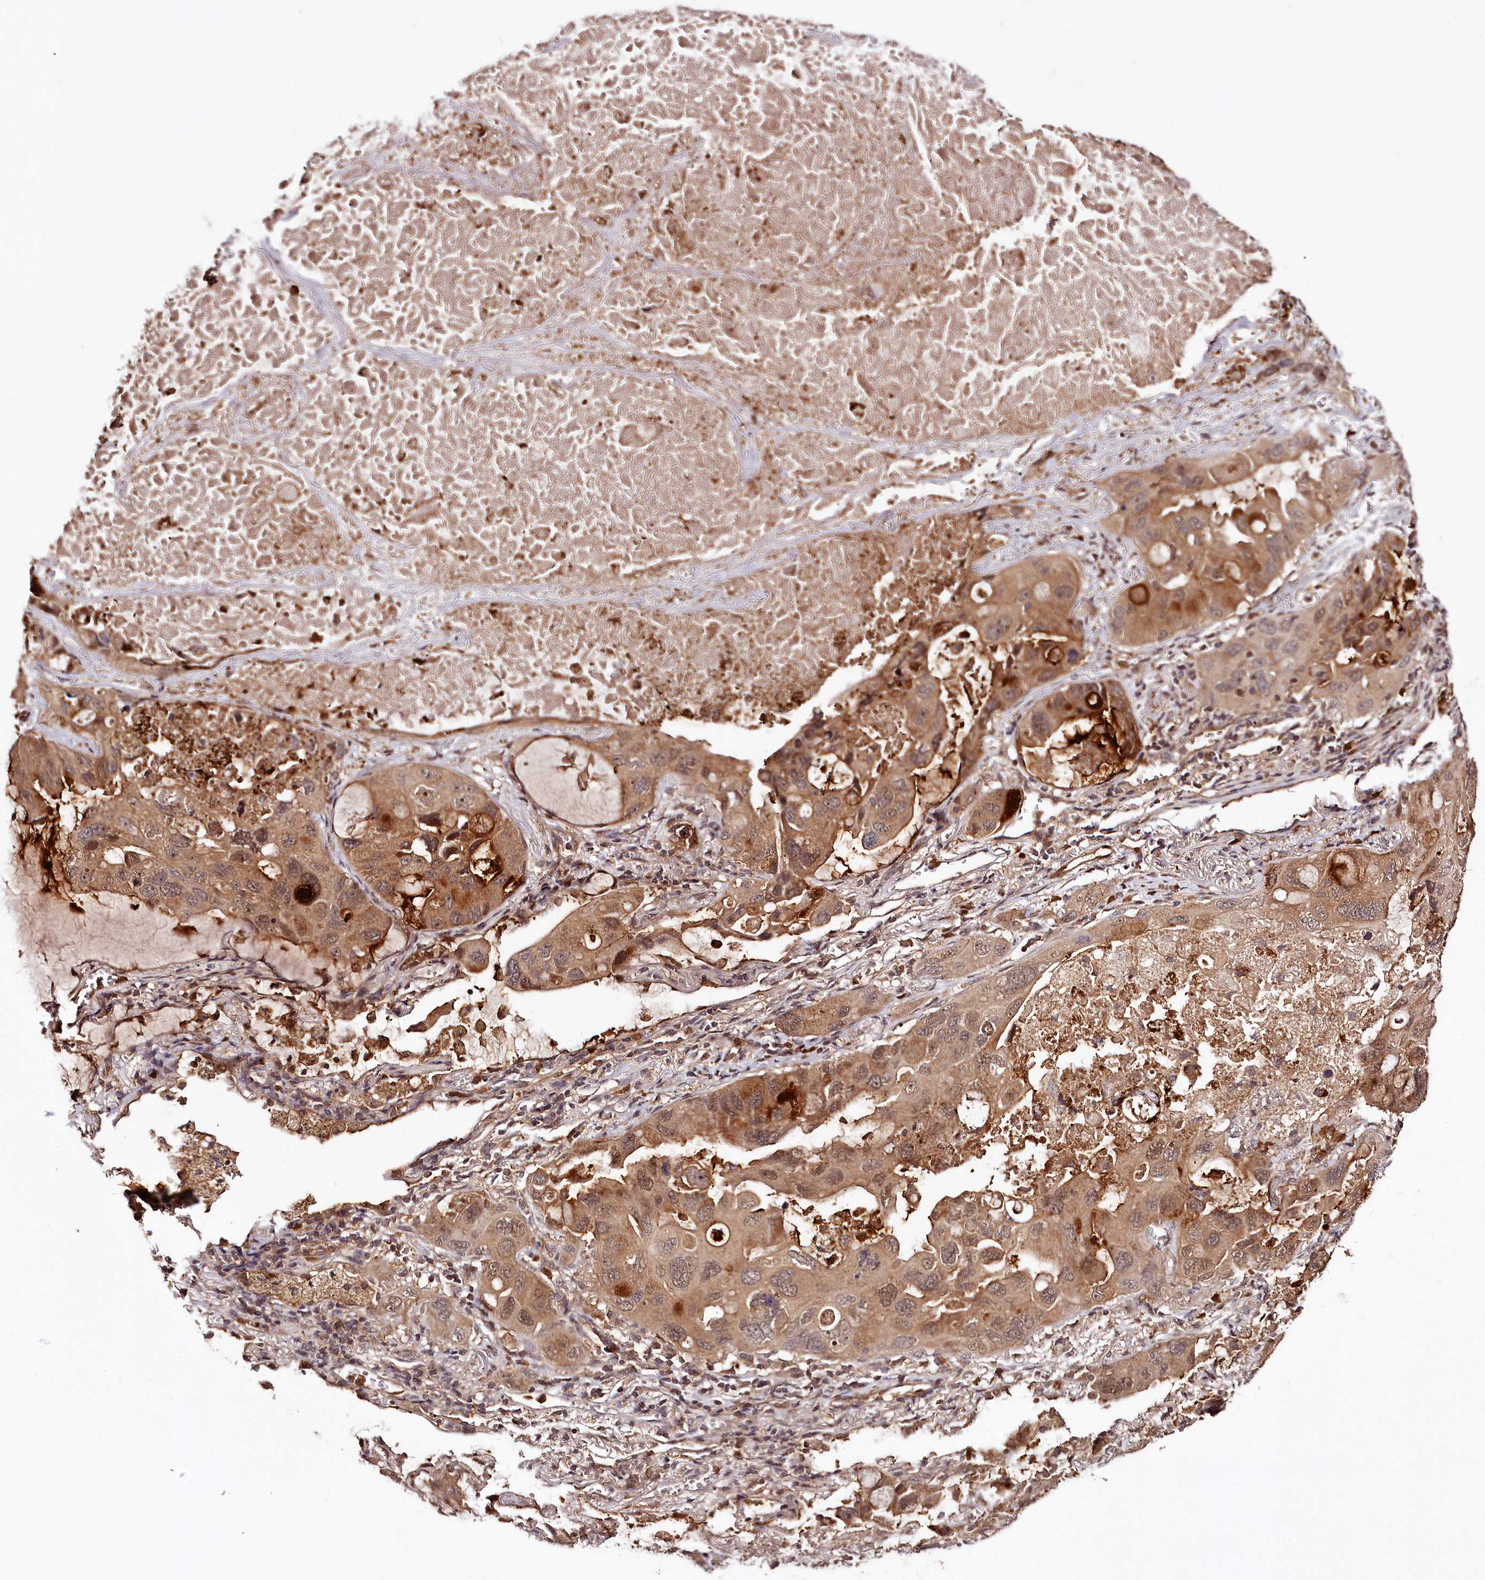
{"staining": {"intensity": "moderate", "quantity": ">75%", "location": "cytoplasmic/membranous"}, "tissue": "lung cancer", "cell_type": "Tumor cells", "image_type": "cancer", "snomed": [{"axis": "morphology", "description": "Squamous cell carcinoma, NOS"}, {"axis": "topography", "description": "Lung"}], "caption": "Brown immunohistochemical staining in human lung cancer exhibits moderate cytoplasmic/membranous expression in approximately >75% of tumor cells.", "gene": "TTC12", "patient": {"sex": "female", "age": 73}}